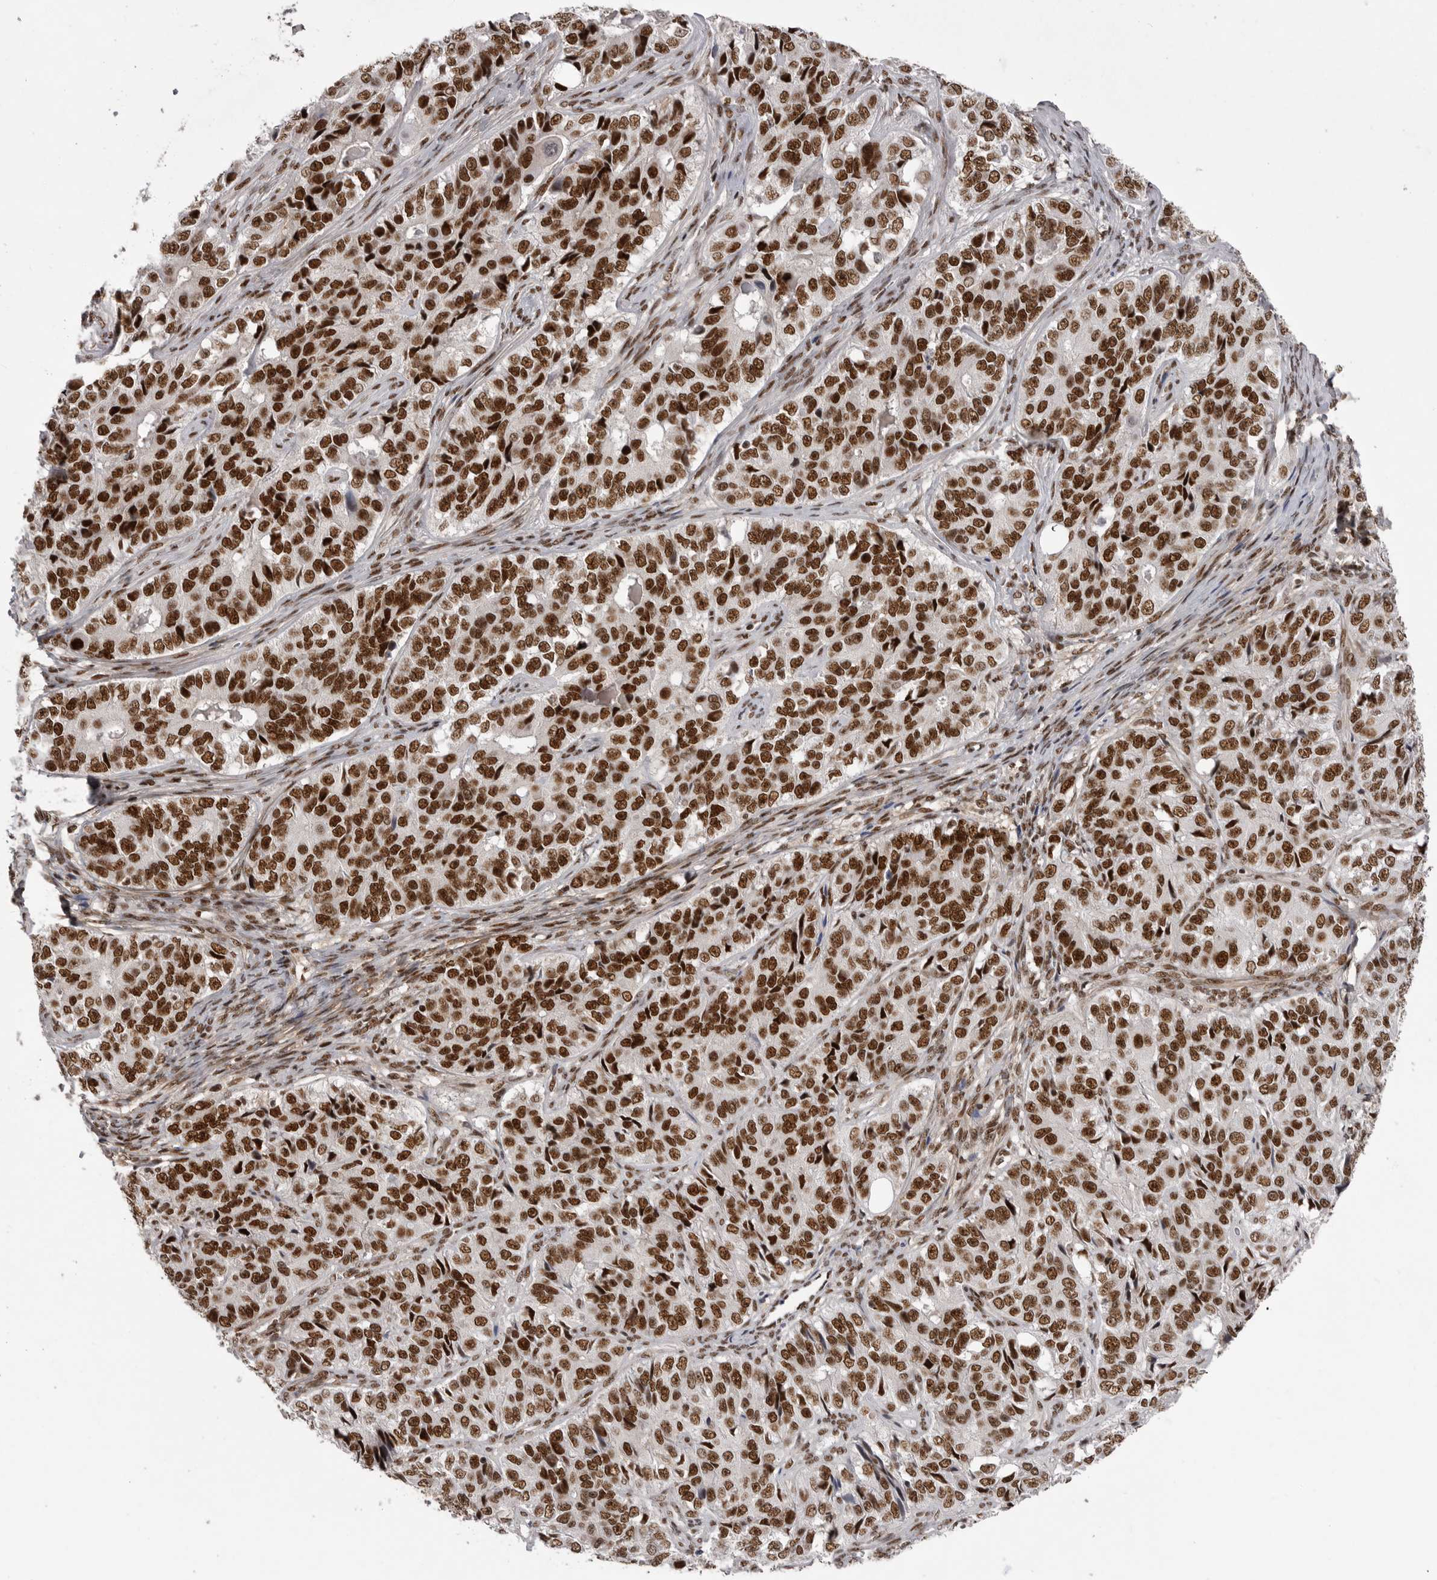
{"staining": {"intensity": "strong", "quantity": ">75%", "location": "nuclear"}, "tissue": "ovarian cancer", "cell_type": "Tumor cells", "image_type": "cancer", "snomed": [{"axis": "morphology", "description": "Carcinoma, endometroid"}, {"axis": "topography", "description": "Ovary"}], "caption": "Ovarian cancer (endometroid carcinoma) tissue displays strong nuclear expression in approximately >75% of tumor cells Ihc stains the protein of interest in brown and the nuclei are stained blue.", "gene": "PPP1R8", "patient": {"sex": "female", "age": 51}}